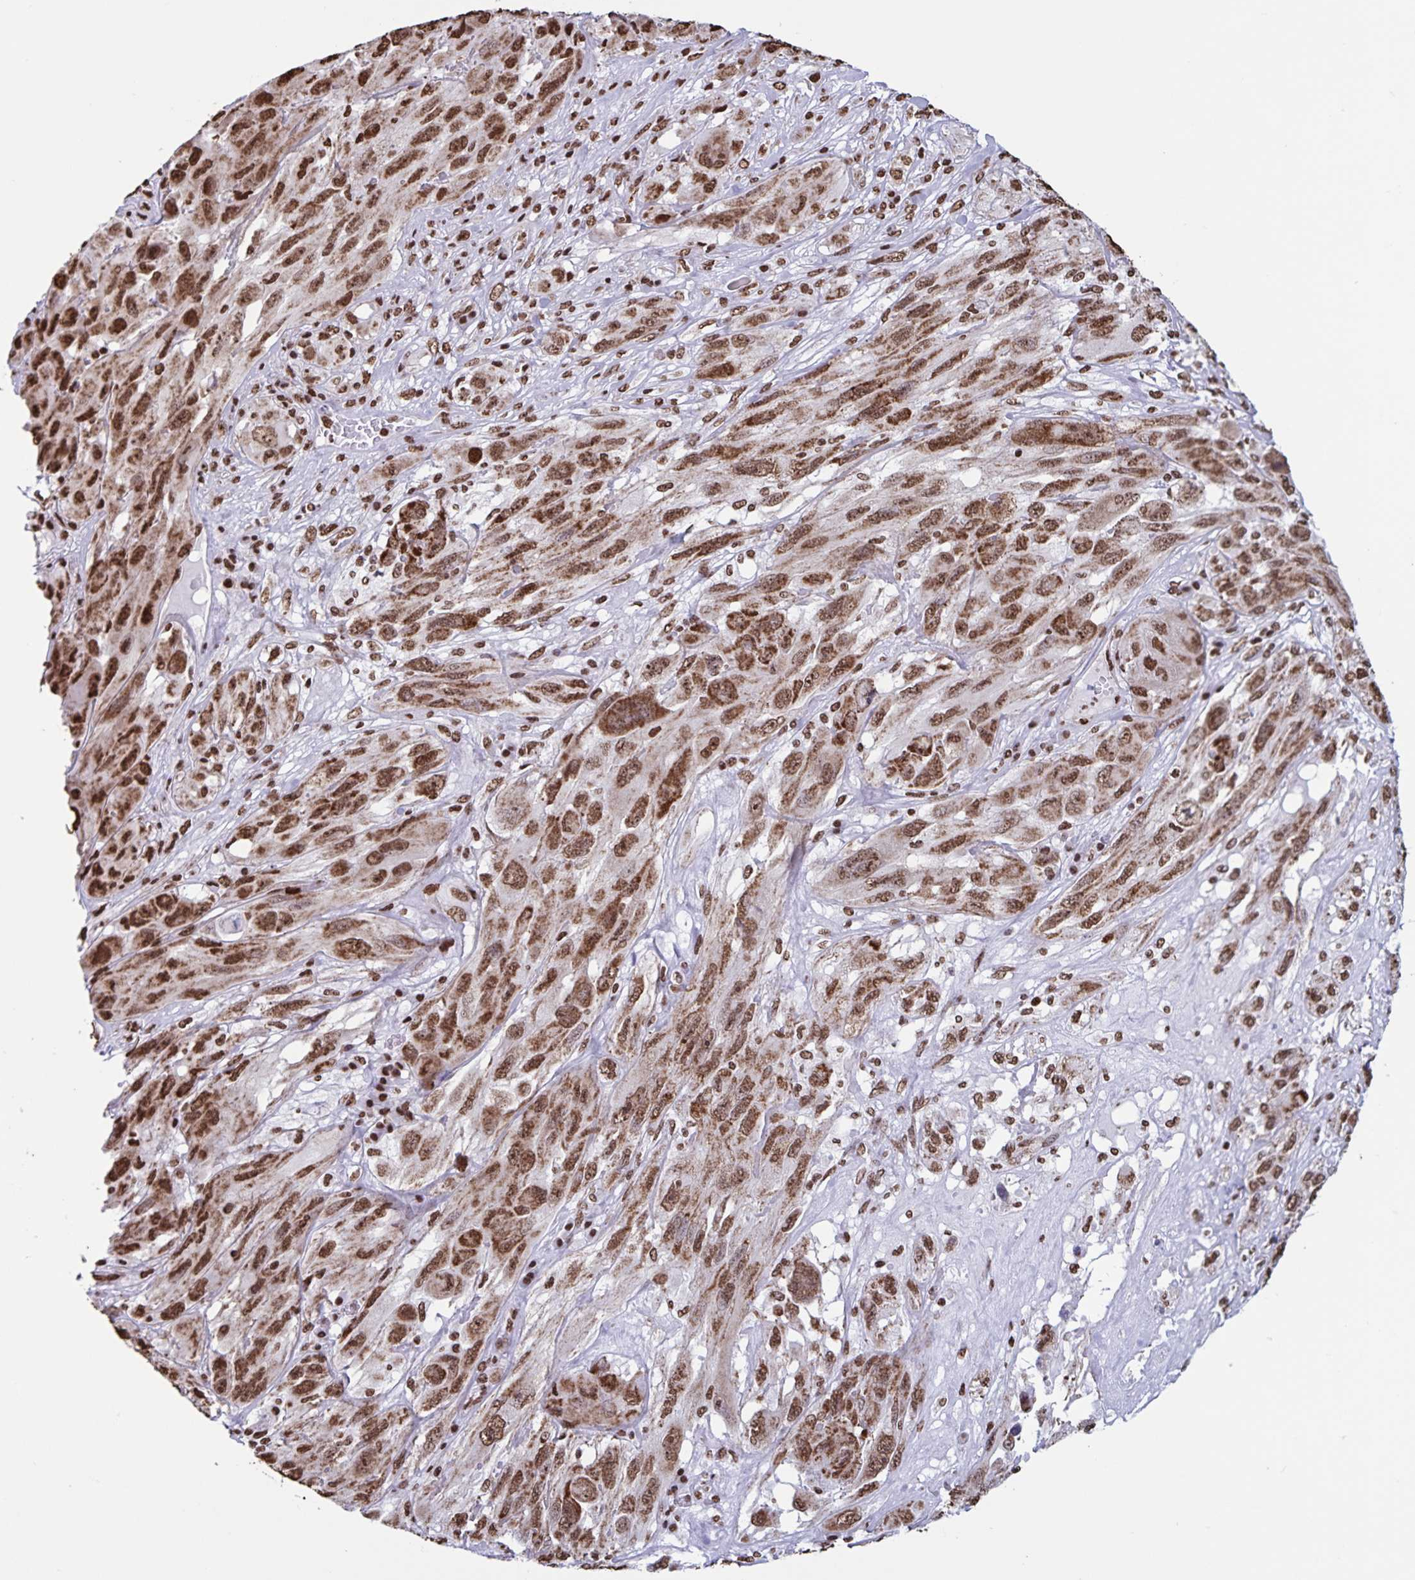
{"staining": {"intensity": "moderate", "quantity": ">75%", "location": "nuclear"}, "tissue": "melanoma", "cell_type": "Tumor cells", "image_type": "cancer", "snomed": [{"axis": "morphology", "description": "Malignant melanoma, NOS"}, {"axis": "topography", "description": "Skin"}], "caption": "Moderate nuclear staining for a protein is seen in about >75% of tumor cells of melanoma using IHC.", "gene": "DUT", "patient": {"sex": "female", "age": 91}}